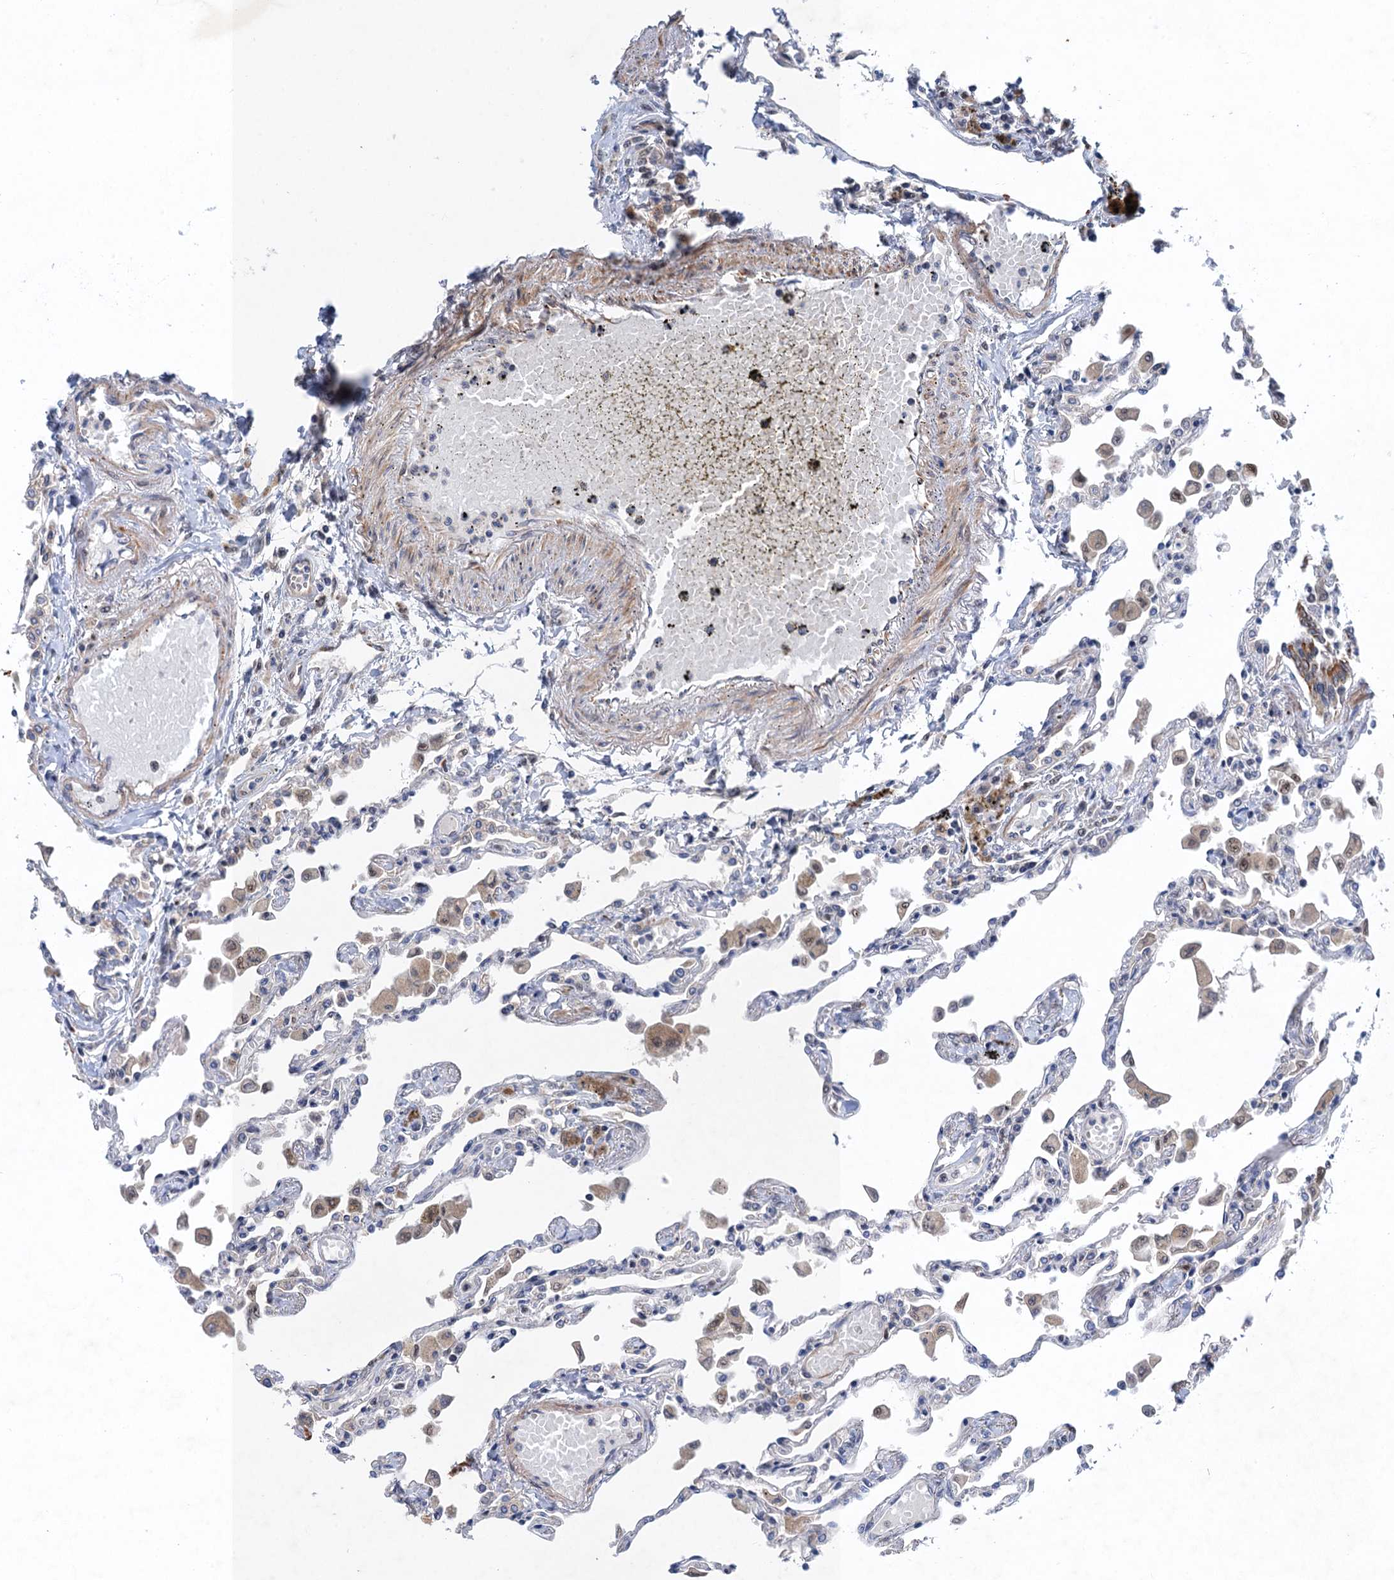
{"staining": {"intensity": "strong", "quantity": "<25%", "location": "nuclear"}, "tissue": "lung", "cell_type": "Alveolar cells", "image_type": "normal", "snomed": [{"axis": "morphology", "description": "Normal tissue, NOS"}, {"axis": "topography", "description": "Bronchus"}, {"axis": "topography", "description": "Lung"}], "caption": "DAB immunohistochemical staining of unremarkable human lung reveals strong nuclear protein positivity in about <25% of alveolar cells.", "gene": "TTC31", "patient": {"sex": "female", "age": 49}}